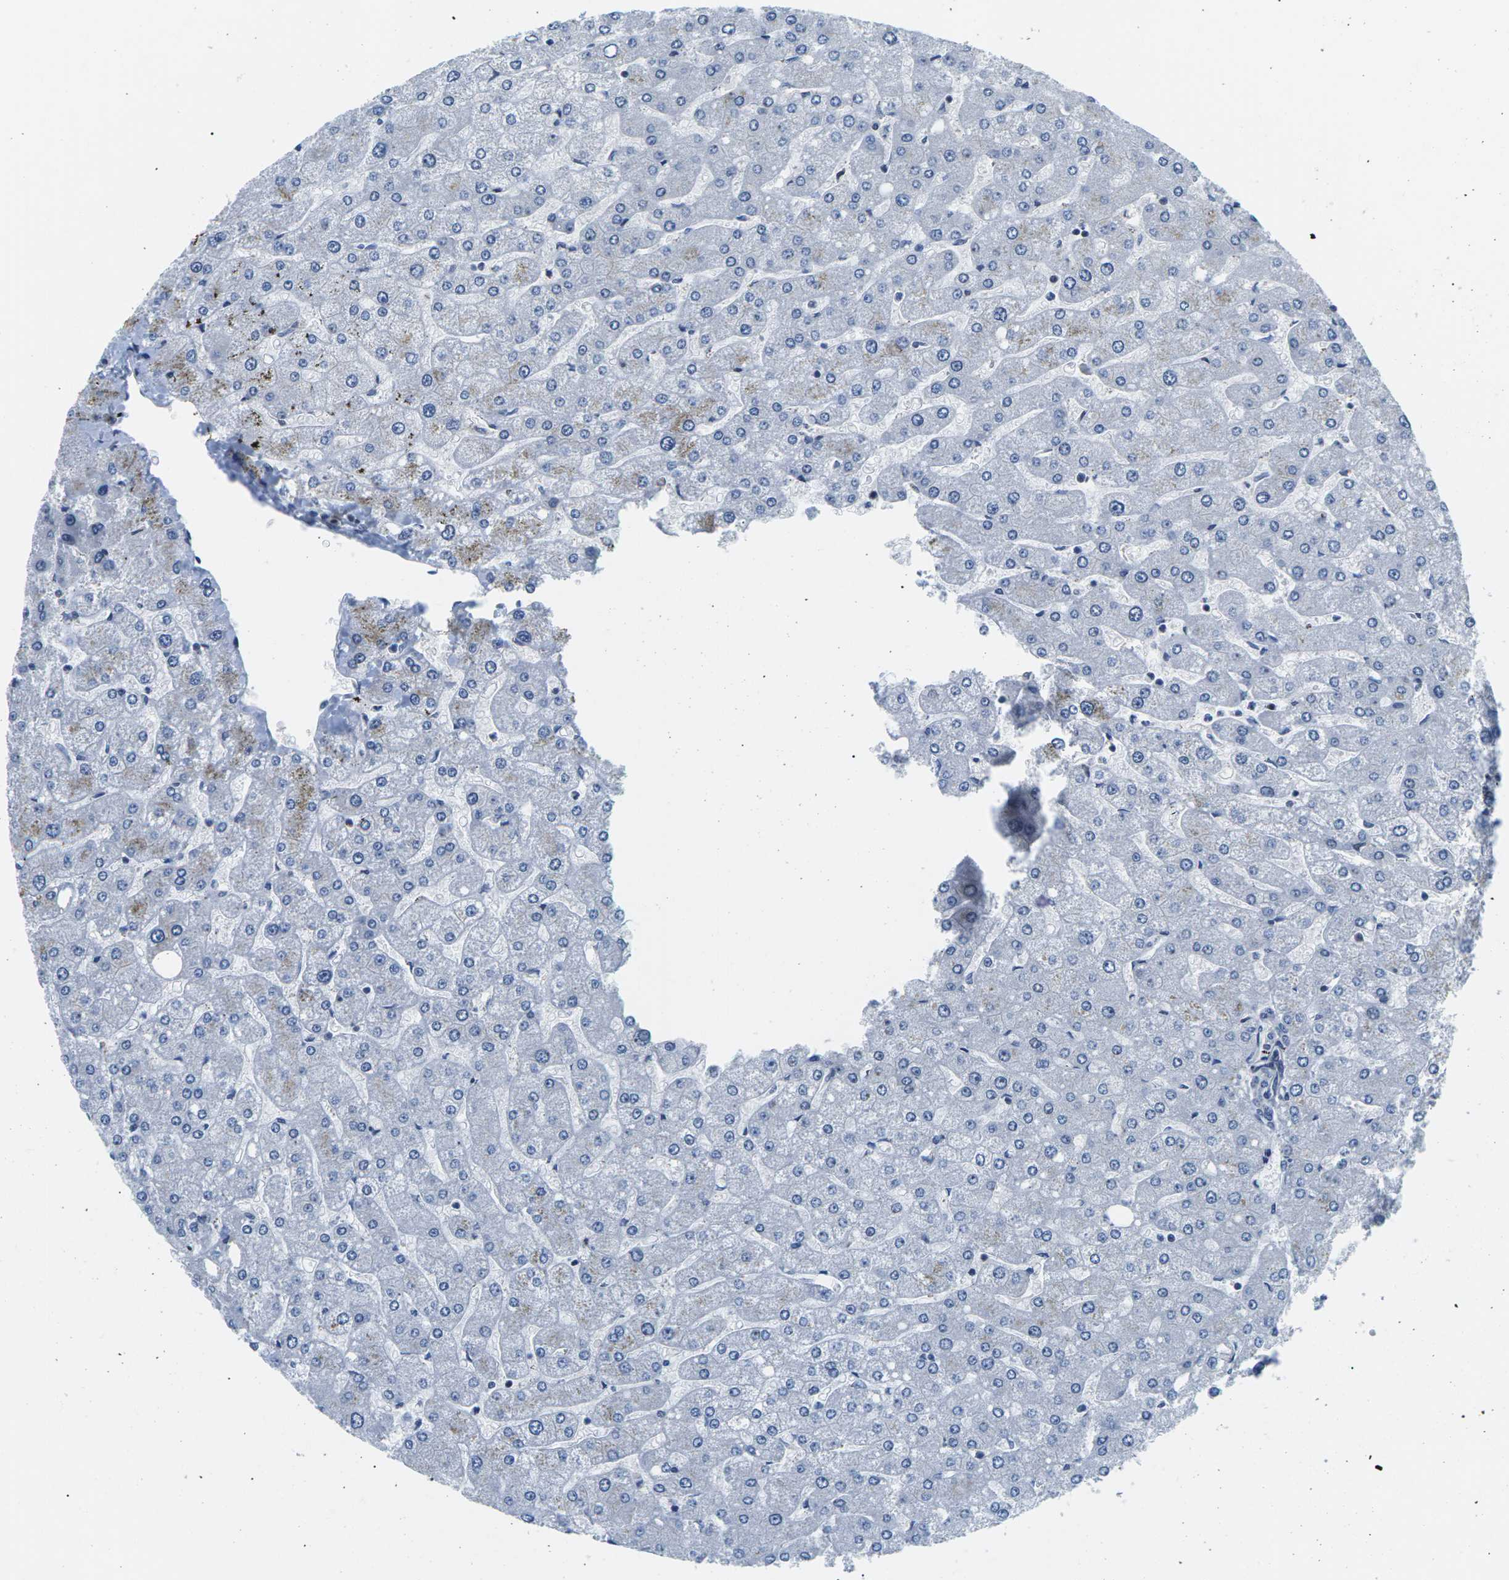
{"staining": {"intensity": "weak", "quantity": "<25%", "location": "nuclear"}, "tissue": "liver", "cell_type": "Cholangiocytes", "image_type": "normal", "snomed": [{"axis": "morphology", "description": "Normal tissue, NOS"}, {"axis": "topography", "description": "Liver"}], "caption": "Immunohistochemical staining of benign liver shows no significant staining in cholangiocytes. The staining is performed using DAB (3,3'-diaminobenzidine) brown chromogen with nuclei counter-stained in using hematoxylin.", "gene": "NSRP1", "patient": {"sex": "male", "age": 55}}